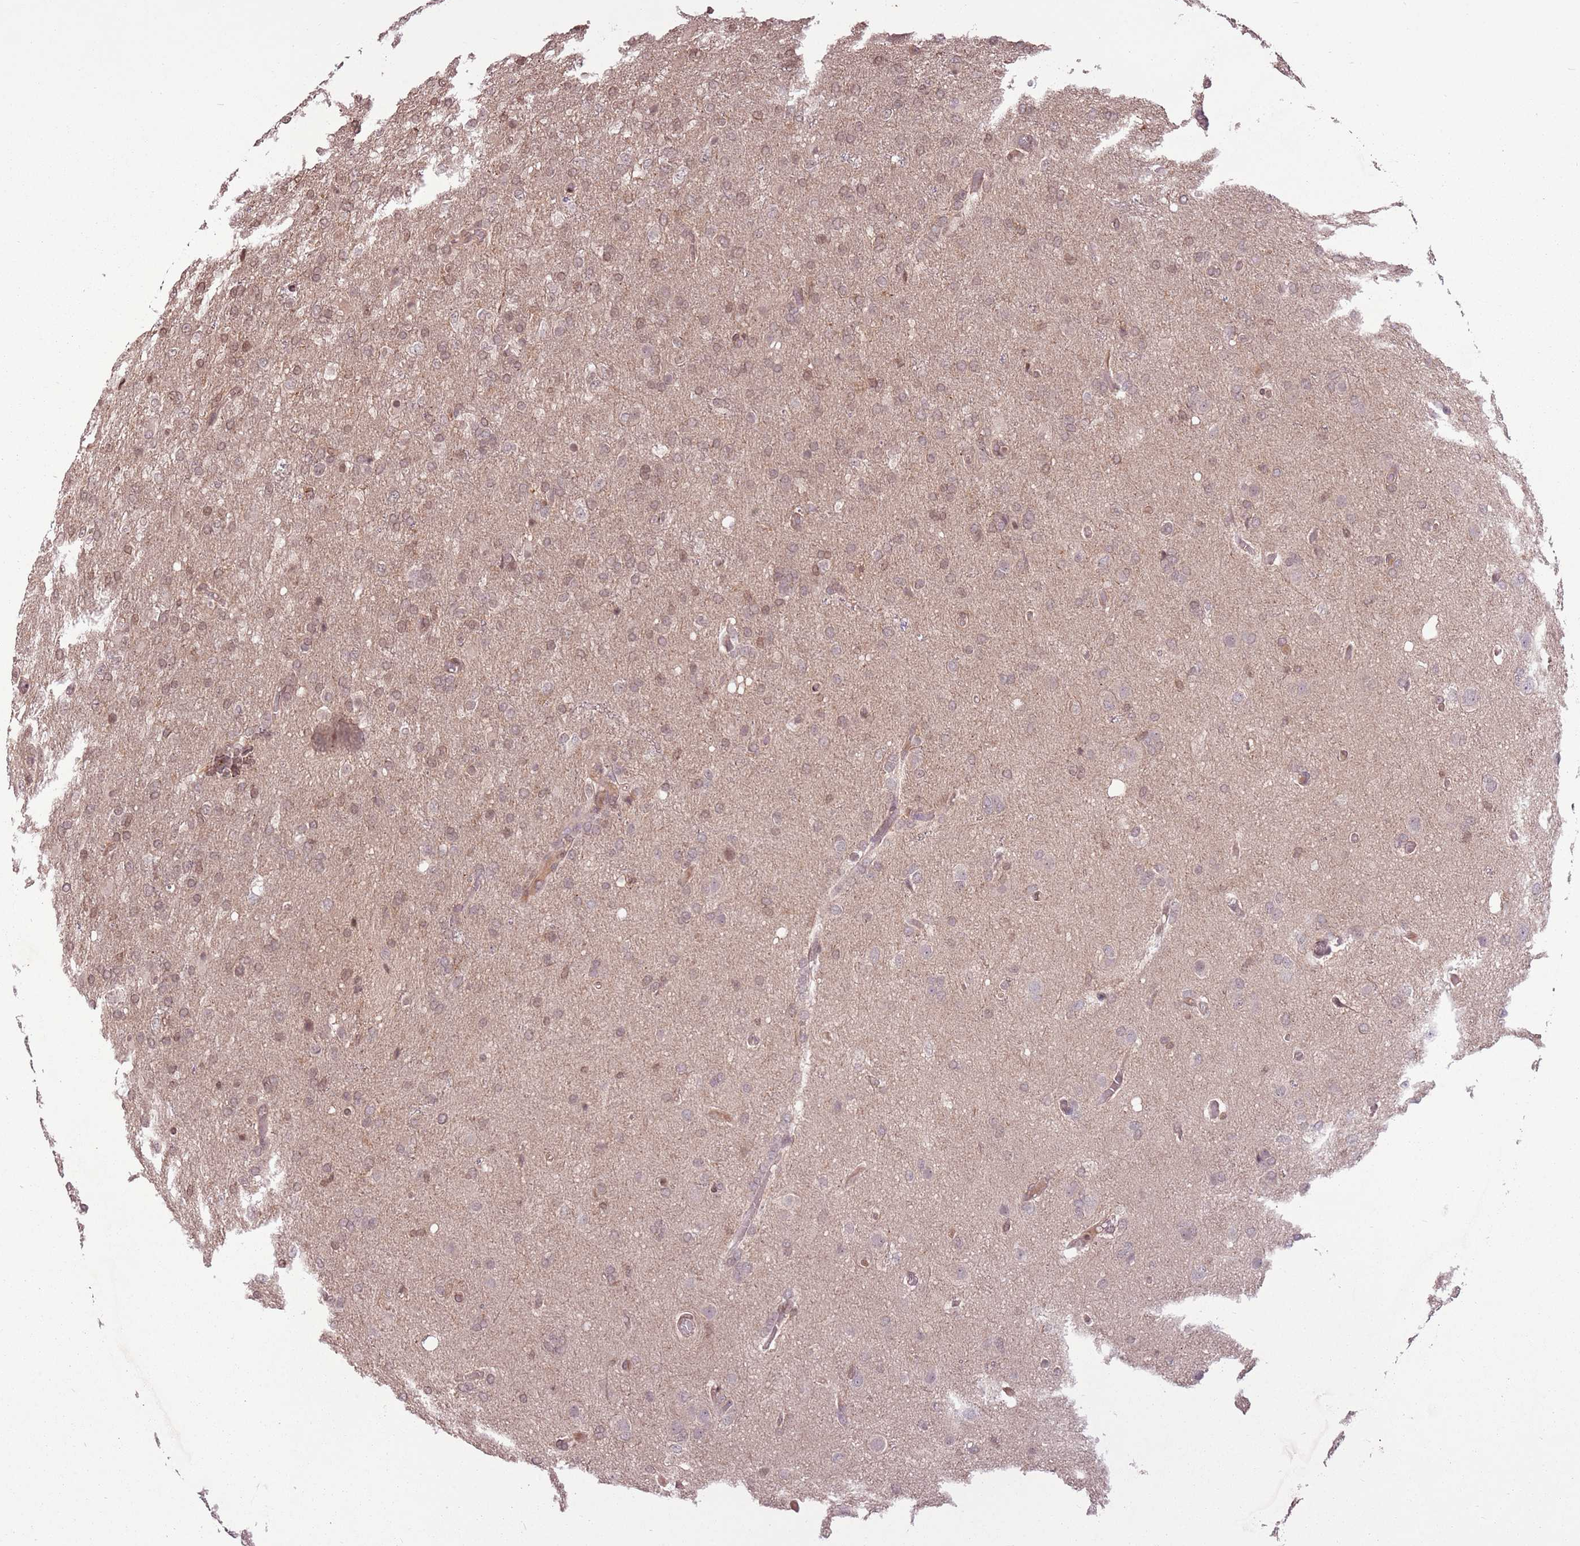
{"staining": {"intensity": "weak", "quantity": "25%-75%", "location": "nuclear"}, "tissue": "glioma", "cell_type": "Tumor cells", "image_type": "cancer", "snomed": [{"axis": "morphology", "description": "Glioma, malignant, High grade"}, {"axis": "topography", "description": "Brain"}], "caption": "A brown stain labels weak nuclear staining of a protein in human glioma tumor cells. (DAB (3,3'-diaminobenzidine) IHC, brown staining for protein, blue staining for nuclei).", "gene": "CAPN9", "patient": {"sex": "female", "age": 74}}